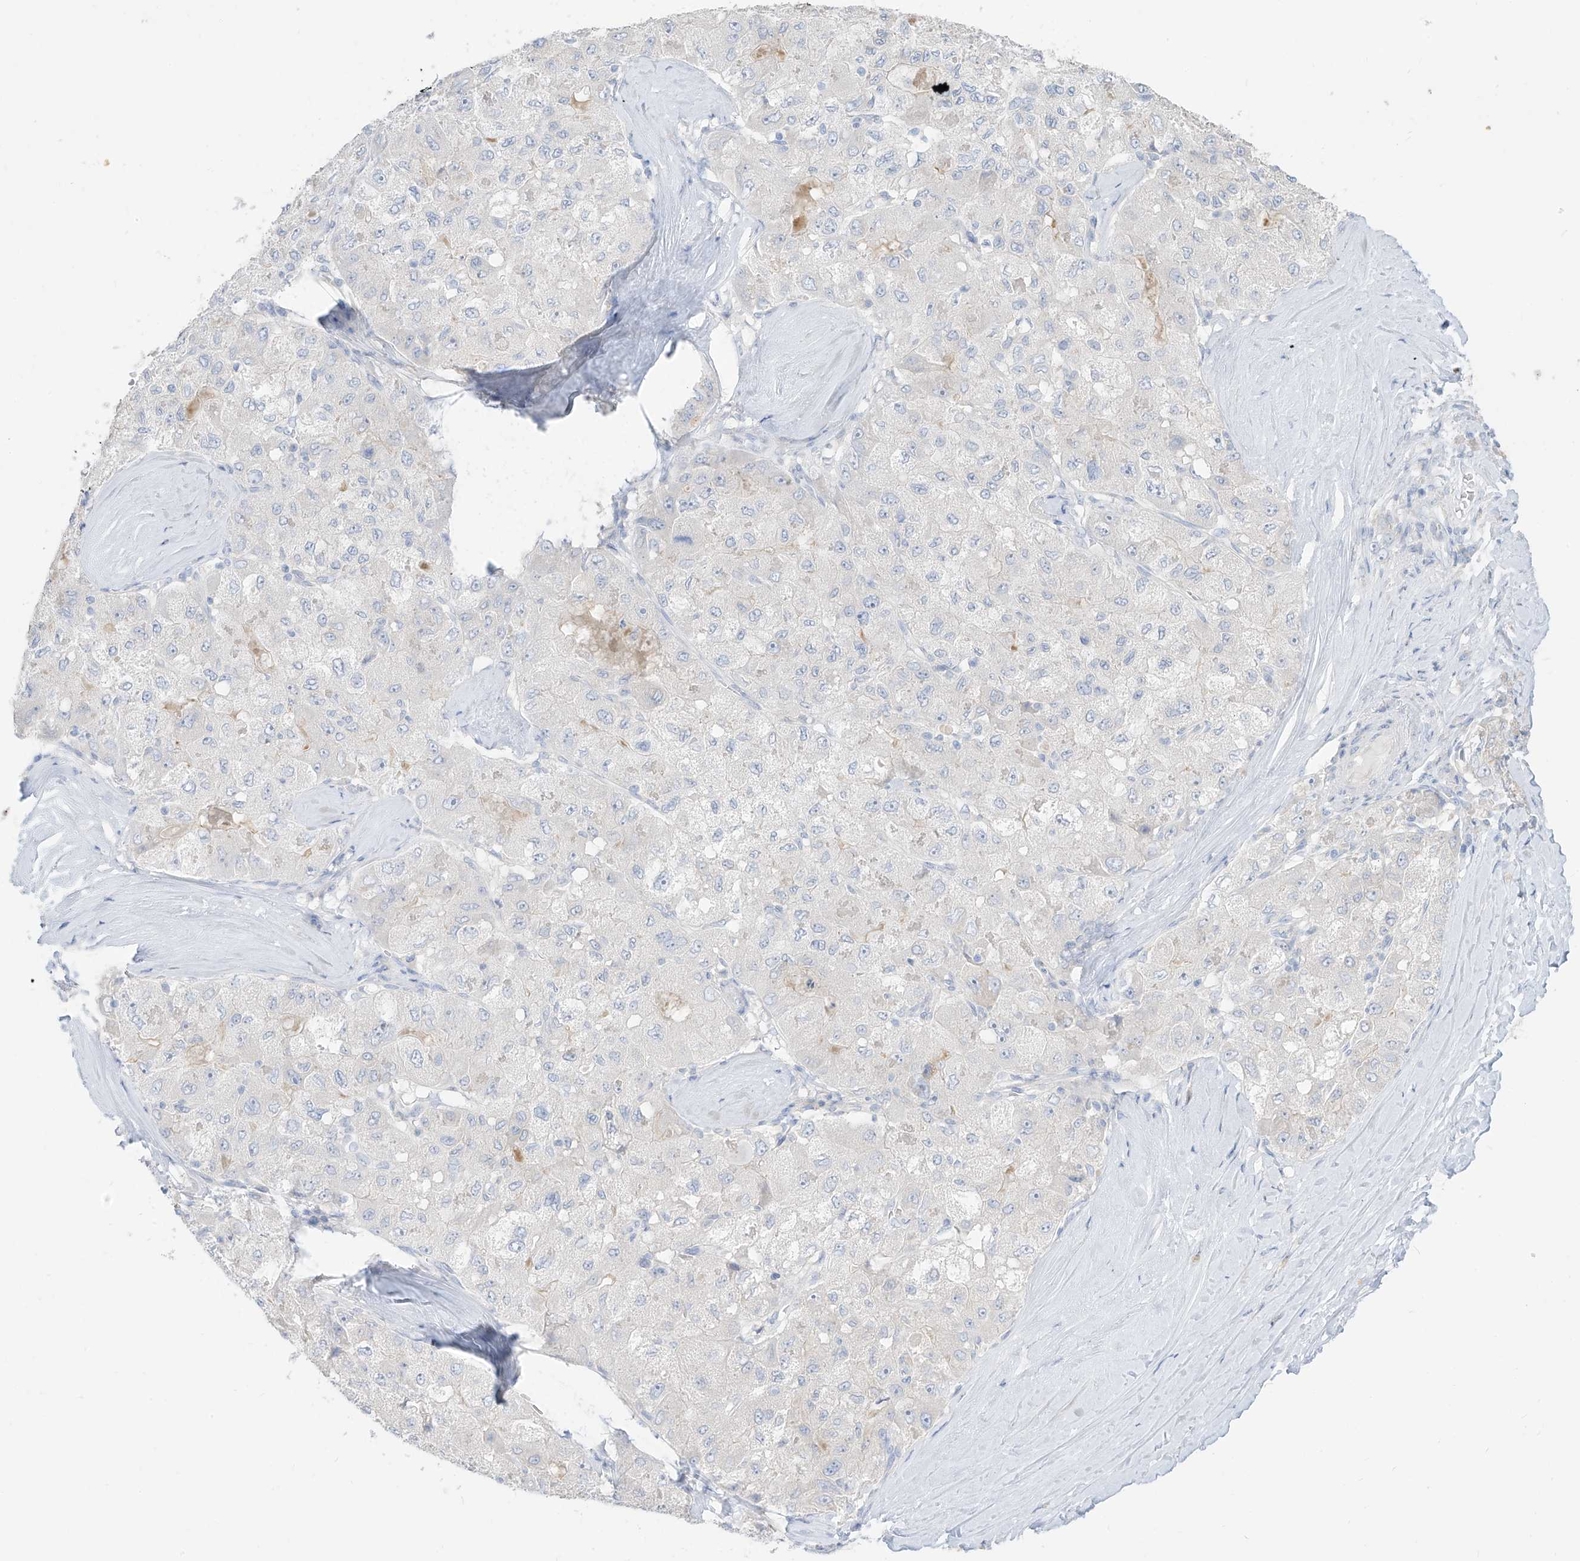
{"staining": {"intensity": "negative", "quantity": "none", "location": "none"}, "tissue": "liver cancer", "cell_type": "Tumor cells", "image_type": "cancer", "snomed": [{"axis": "morphology", "description": "Carcinoma, Hepatocellular, NOS"}, {"axis": "topography", "description": "Liver"}], "caption": "Immunohistochemistry of human hepatocellular carcinoma (liver) exhibits no expression in tumor cells.", "gene": "ARHGEF40", "patient": {"sex": "male", "age": 80}}